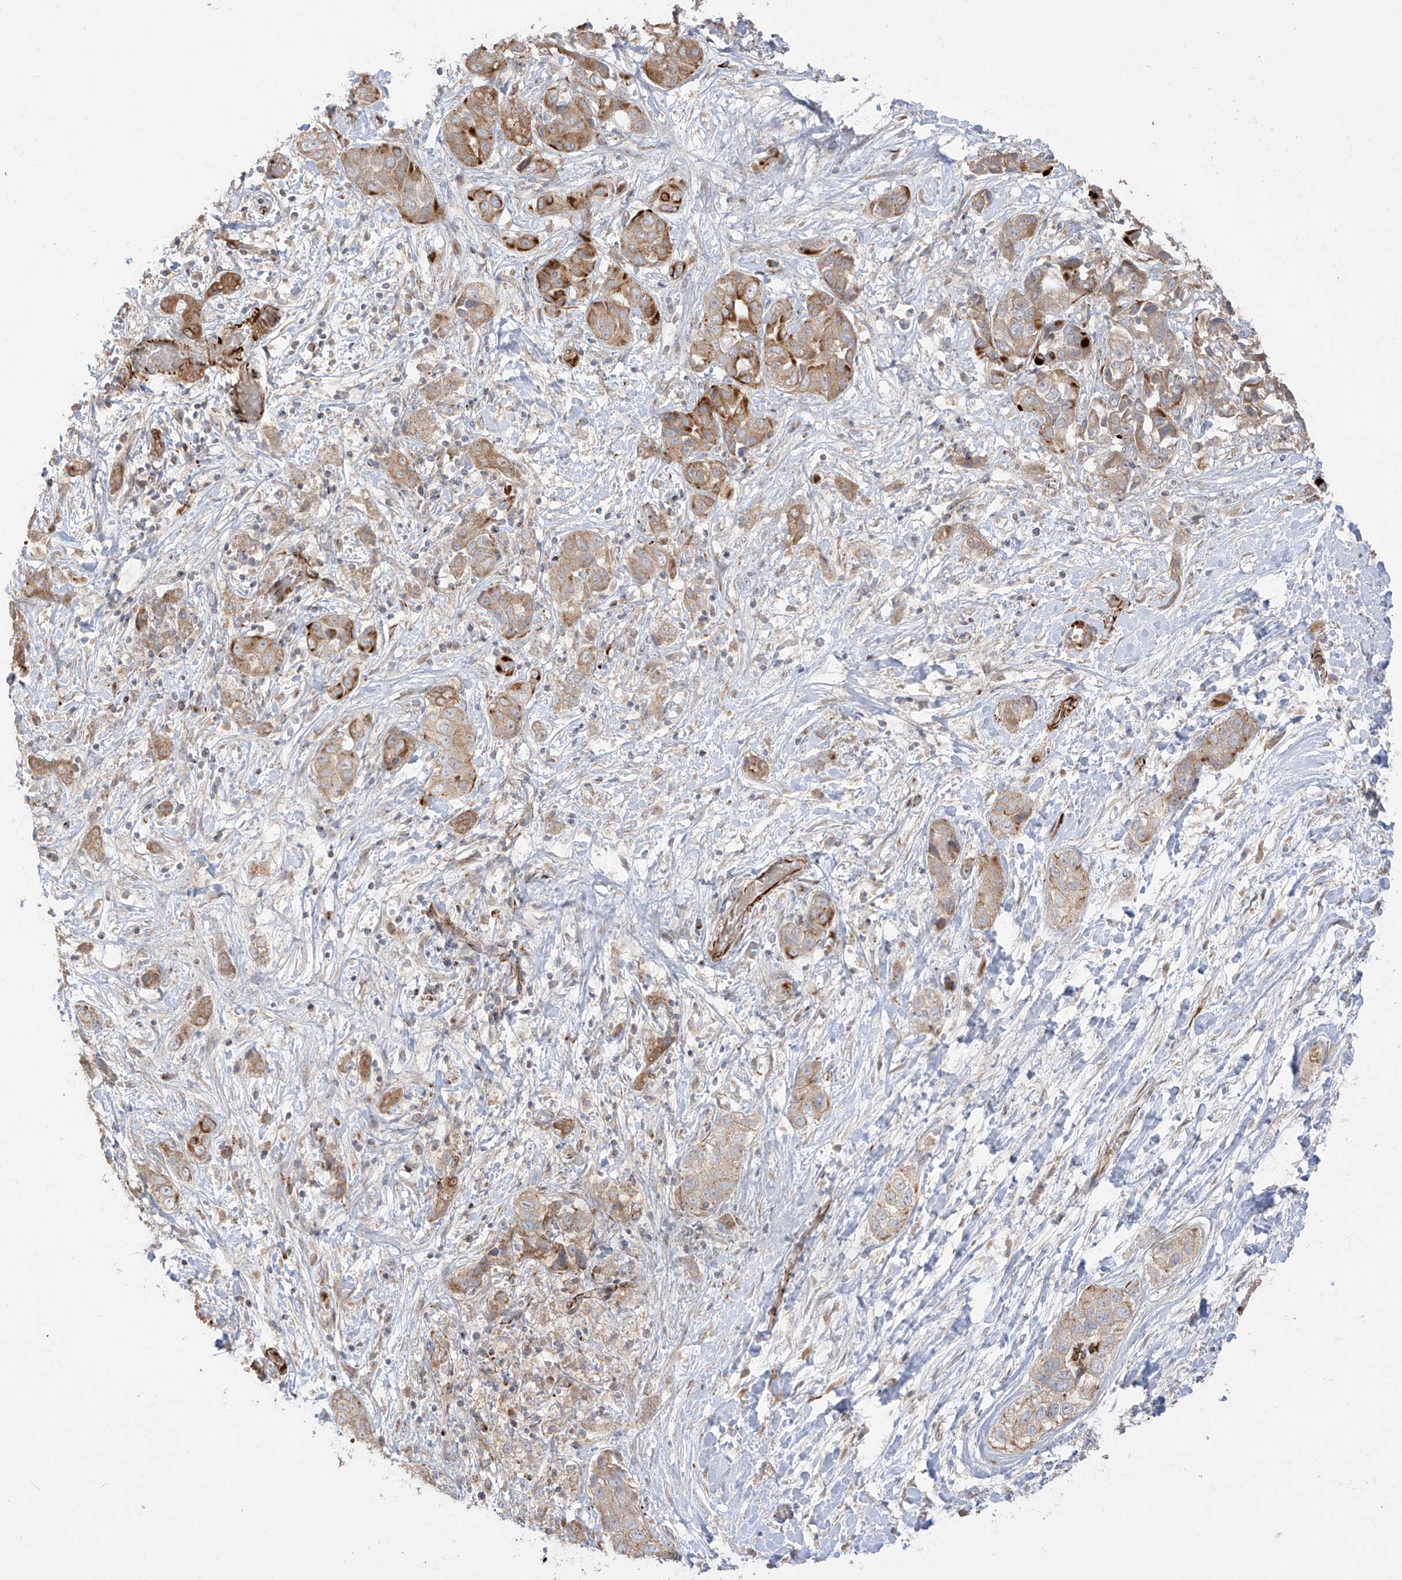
{"staining": {"intensity": "moderate", "quantity": "25%-75%", "location": "cytoplasmic/membranous"}, "tissue": "liver cancer", "cell_type": "Tumor cells", "image_type": "cancer", "snomed": [{"axis": "morphology", "description": "Cholangiocarcinoma"}, {"axis": "topography", "description": "Liver"}], "caption": "Liver cholangiocarcinoma stained for a protein shows moderate cytoplasmic/membranous positivity in tumor cells.", "gene": "DCDC2", "patient": {"sex": "female", "age": 52}}